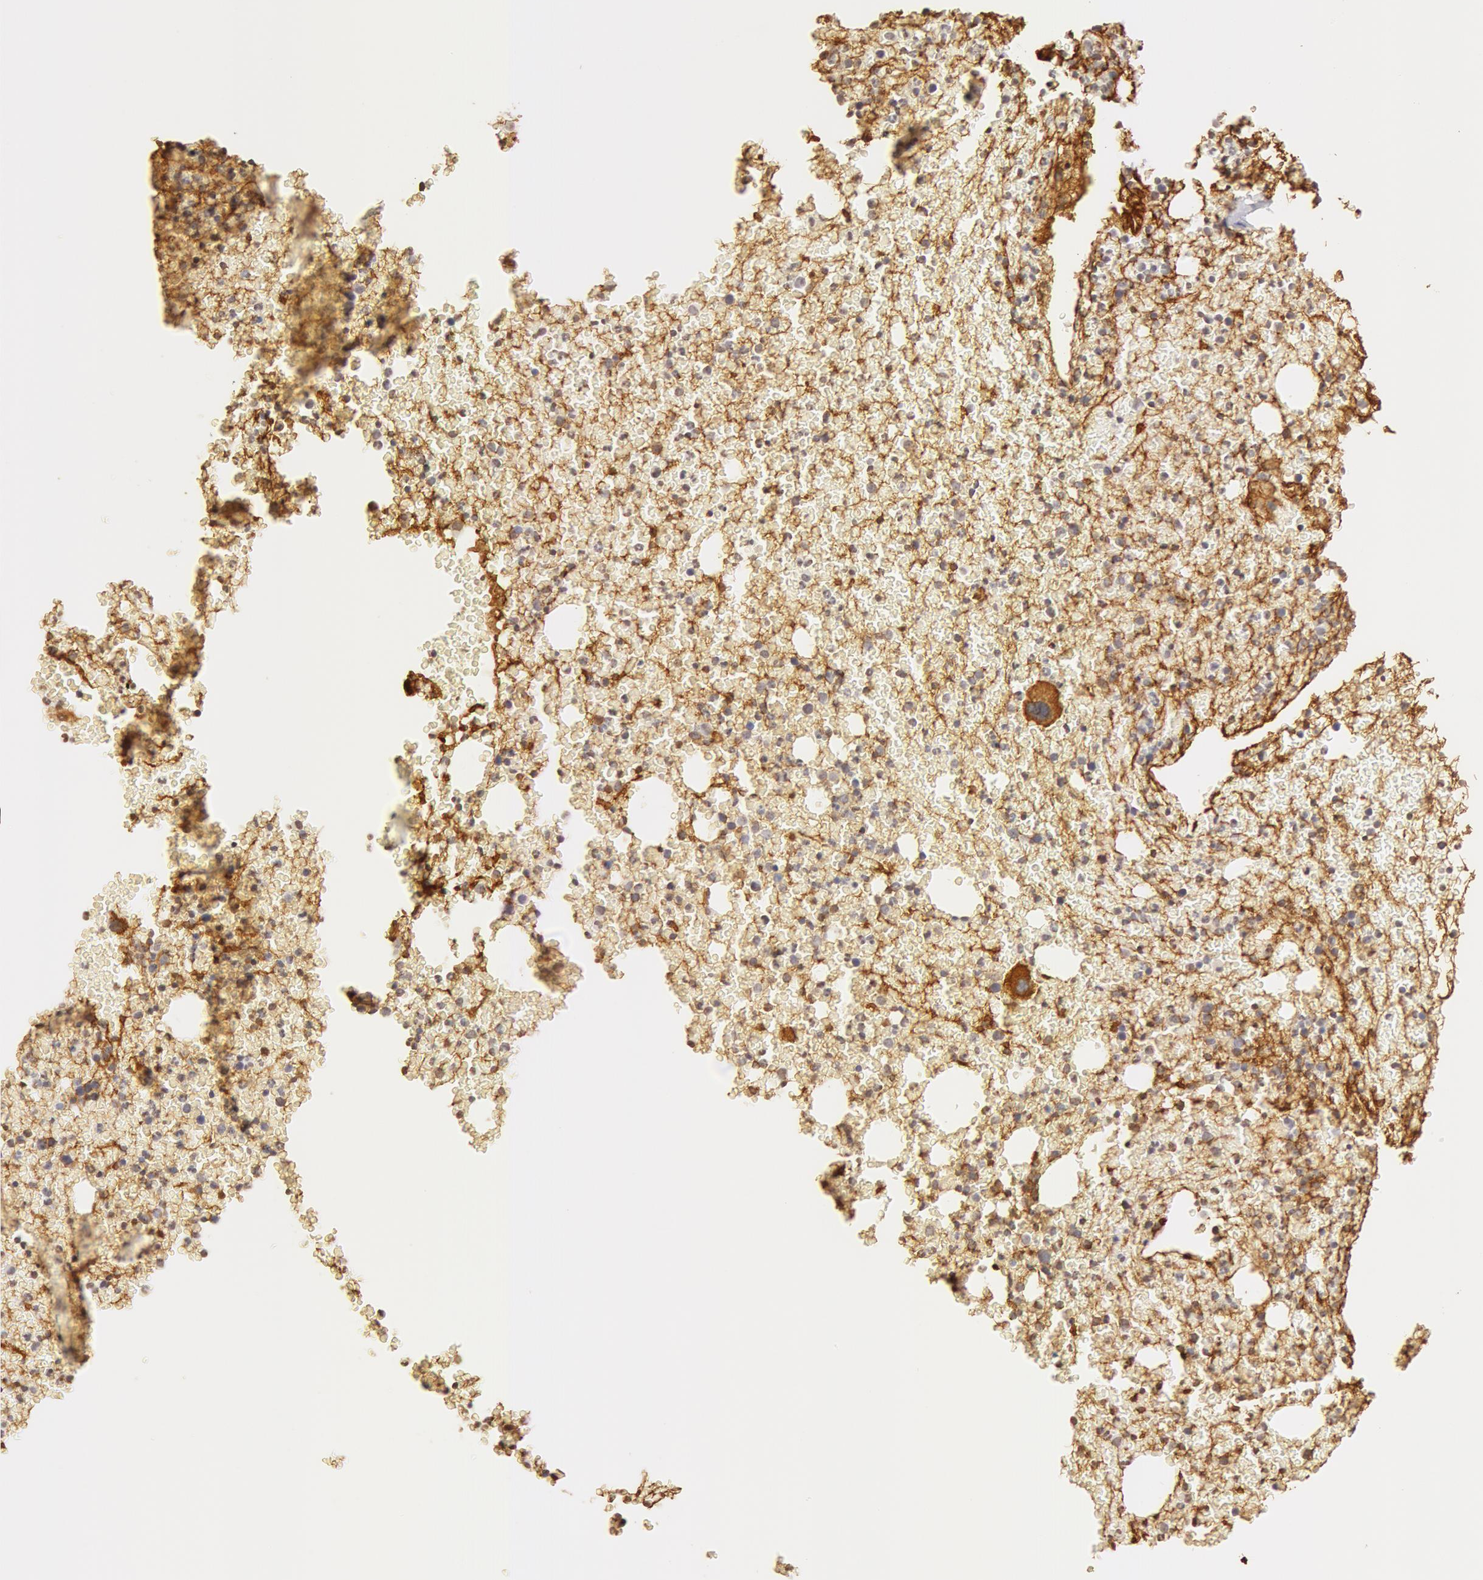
{"staining": {"intensity": "strong", "quantity": "<25%", "location": "cytoplasmic/membranous"}, "tissue": "bone marrow", "cell_type": "Hematopoietic cells", "image_type": "normal", "snomed": [{"axis": "morphology", "description": "Normal tissue, NOS"}, {"axis": "topography", "description": "Bone marrow"}], "caption": "An IHC micrograph of normal tissue is shown. Protein staining in brown shows strong cytoplasmic/membranous positivity in bone marrow within hematopoietic cells. The staining was performed using DAB (3,3'-diaminobenzidine), with brown indicating positive protein expression. Nuclei are stained blue with hematoxylin.", "gene": "VWF", "patient": {"sex": "female", "age": 41}}